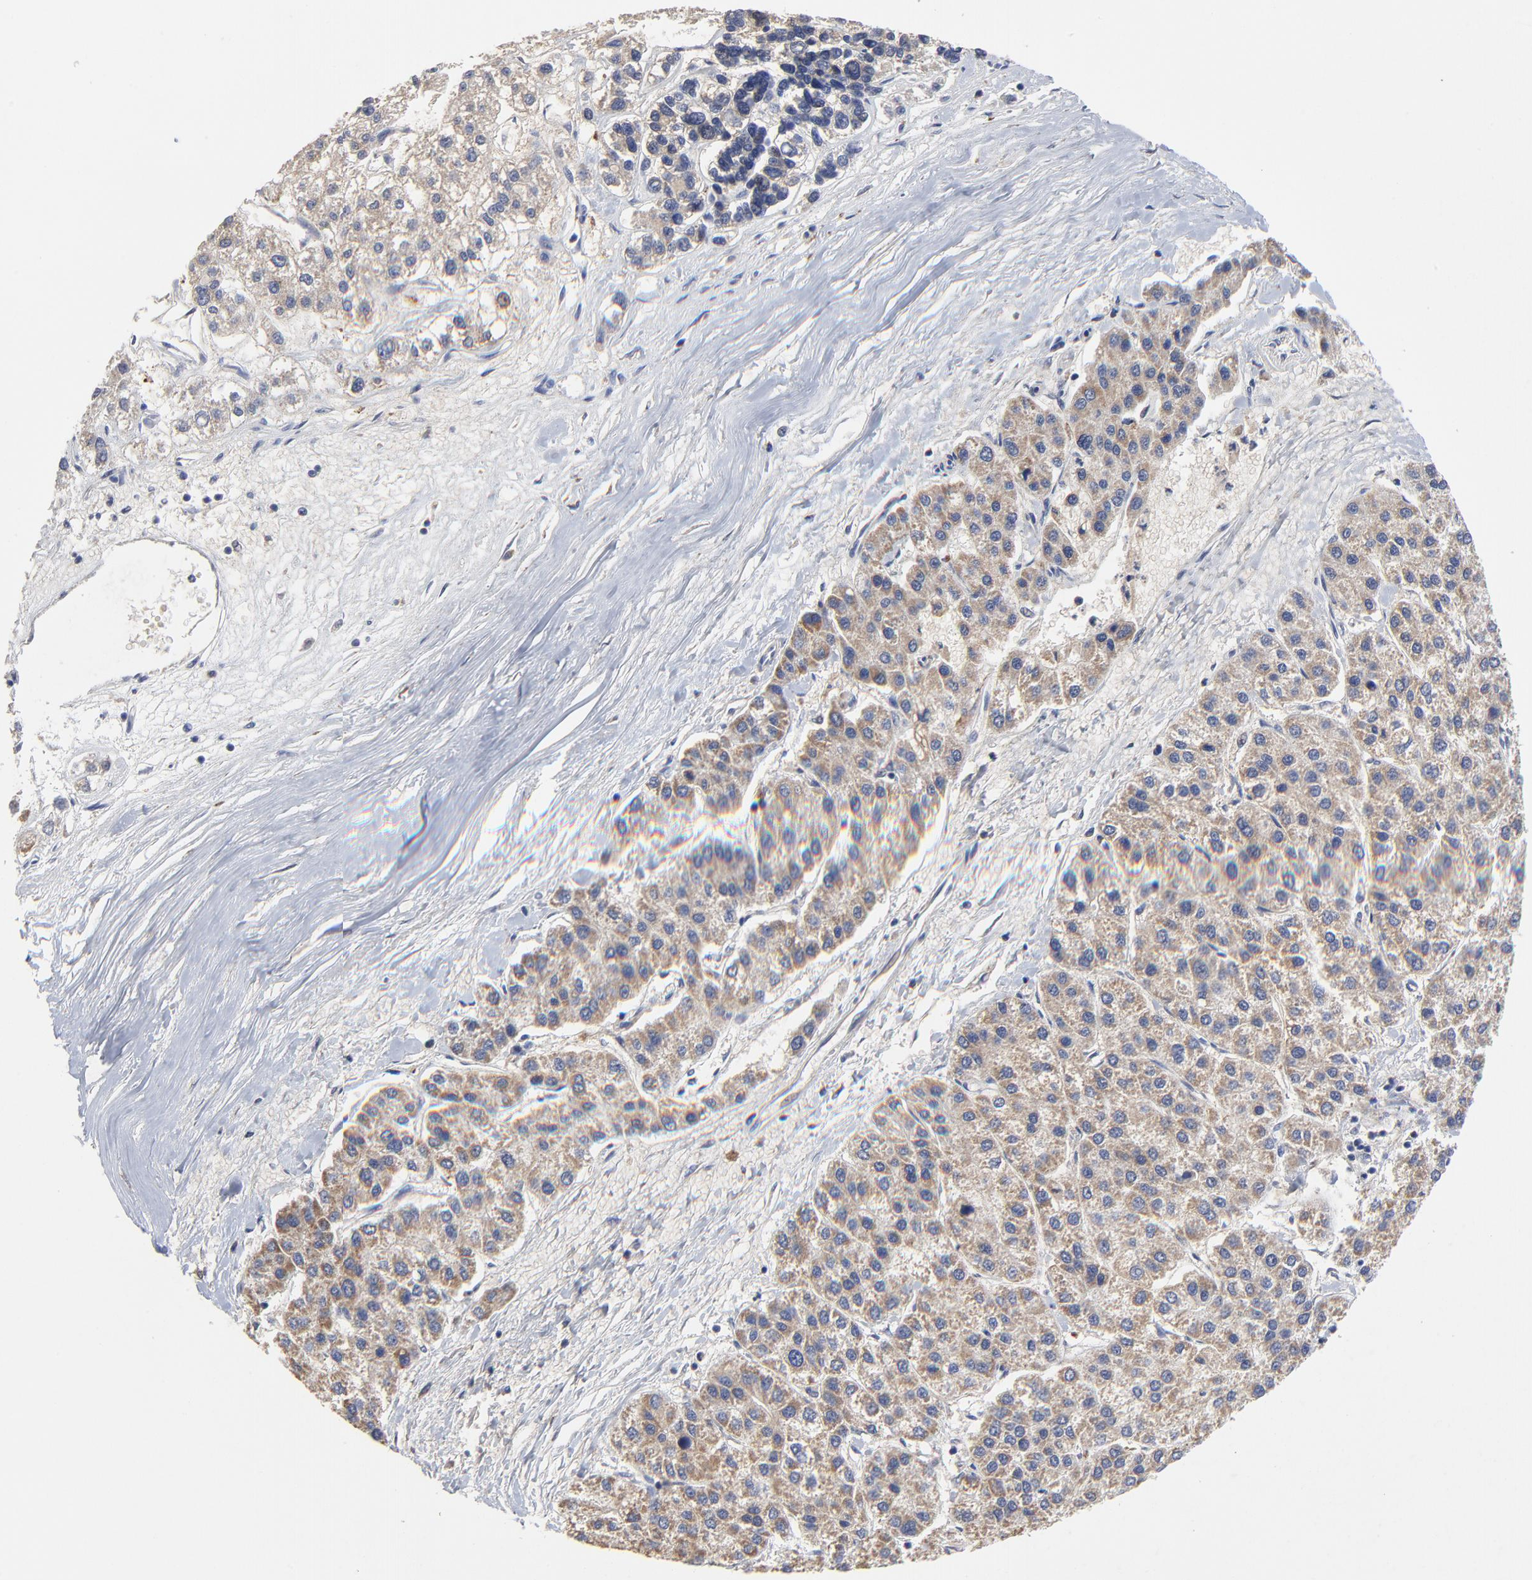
{"staining": {"intensity": "weak", "quantity": ">75%", "location": "cytoplasmic/membranous"}, "tissue": "liver cancer", "cell_type": "Tumor cells", "image_type": "cancer", "snomed": [{"axis": "morphology", "description": "Carcinoma, Hepatocellular, NOS"}, {"axis": "topography", "description": "Liver"}], "caption": "Protein staining shows weak cytoplasmic/membranous expression in approximately >75% of tumor cells in liver cancer (hepatocellular carcinoma).", "gene": "LGALS3", "patient": {"sex": "female", "age": 85}}